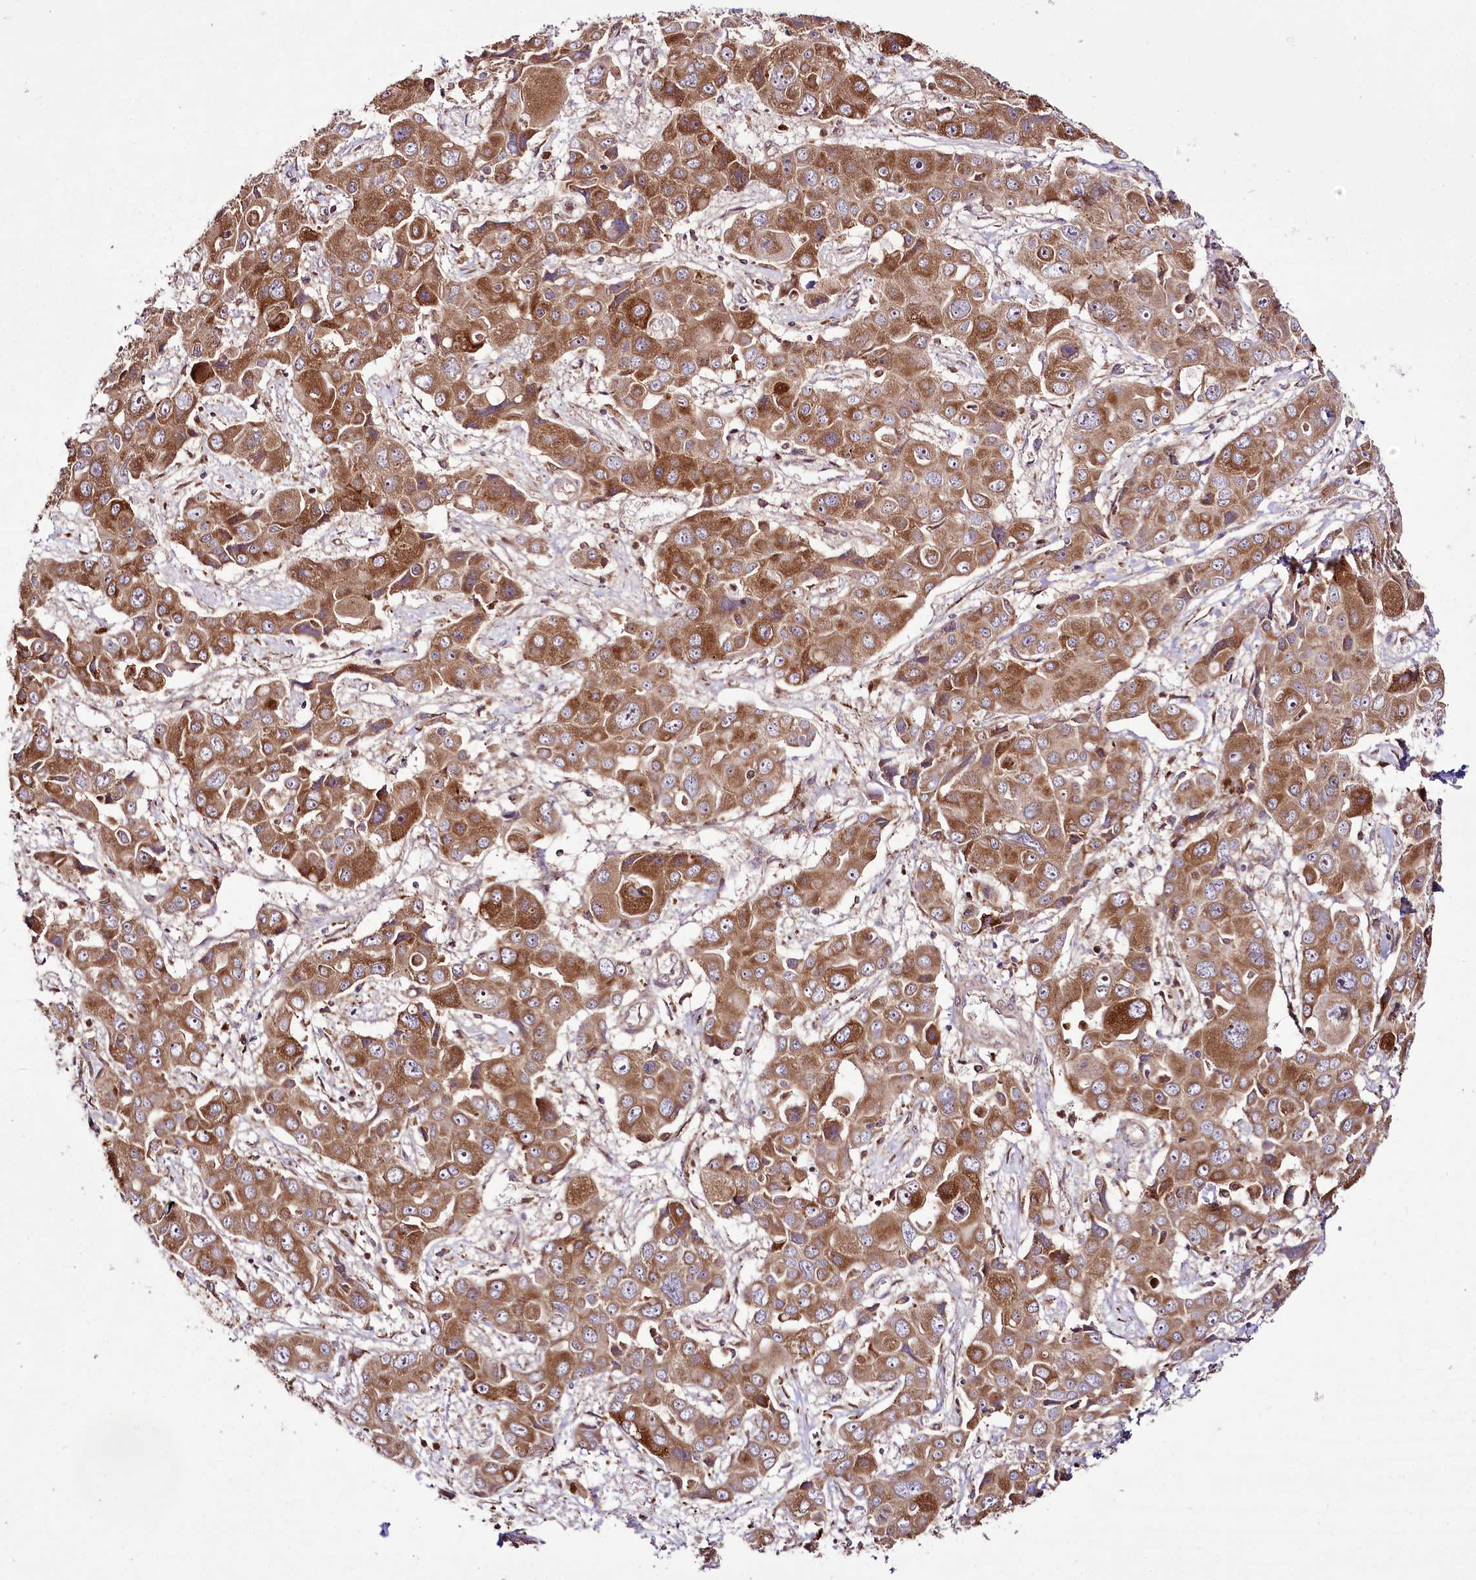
{"staining": {"intensity": "moderate", "quantity": ">75%", "location": "cytoplasmic/membranous,nuclear"}, "tissue": "liver cancer", "cell_type": "Tumor cells", "image_type": "cancer", "snomed": [{"axis": "morphology", "description": "Cholangiocarcinoma"}, {"axis": "topography", "description": "Liver"}], "caption": "Immunohistochemistry (IHC) (DAB) staining of human cholangiocarcinoma (liver) shows moderate cytoplasmic/membranous and nuclear protein staining in approximately >75% of tumor cells.", "gene": "RAB7A", "patient": {"sex": "male", "age": 67}}